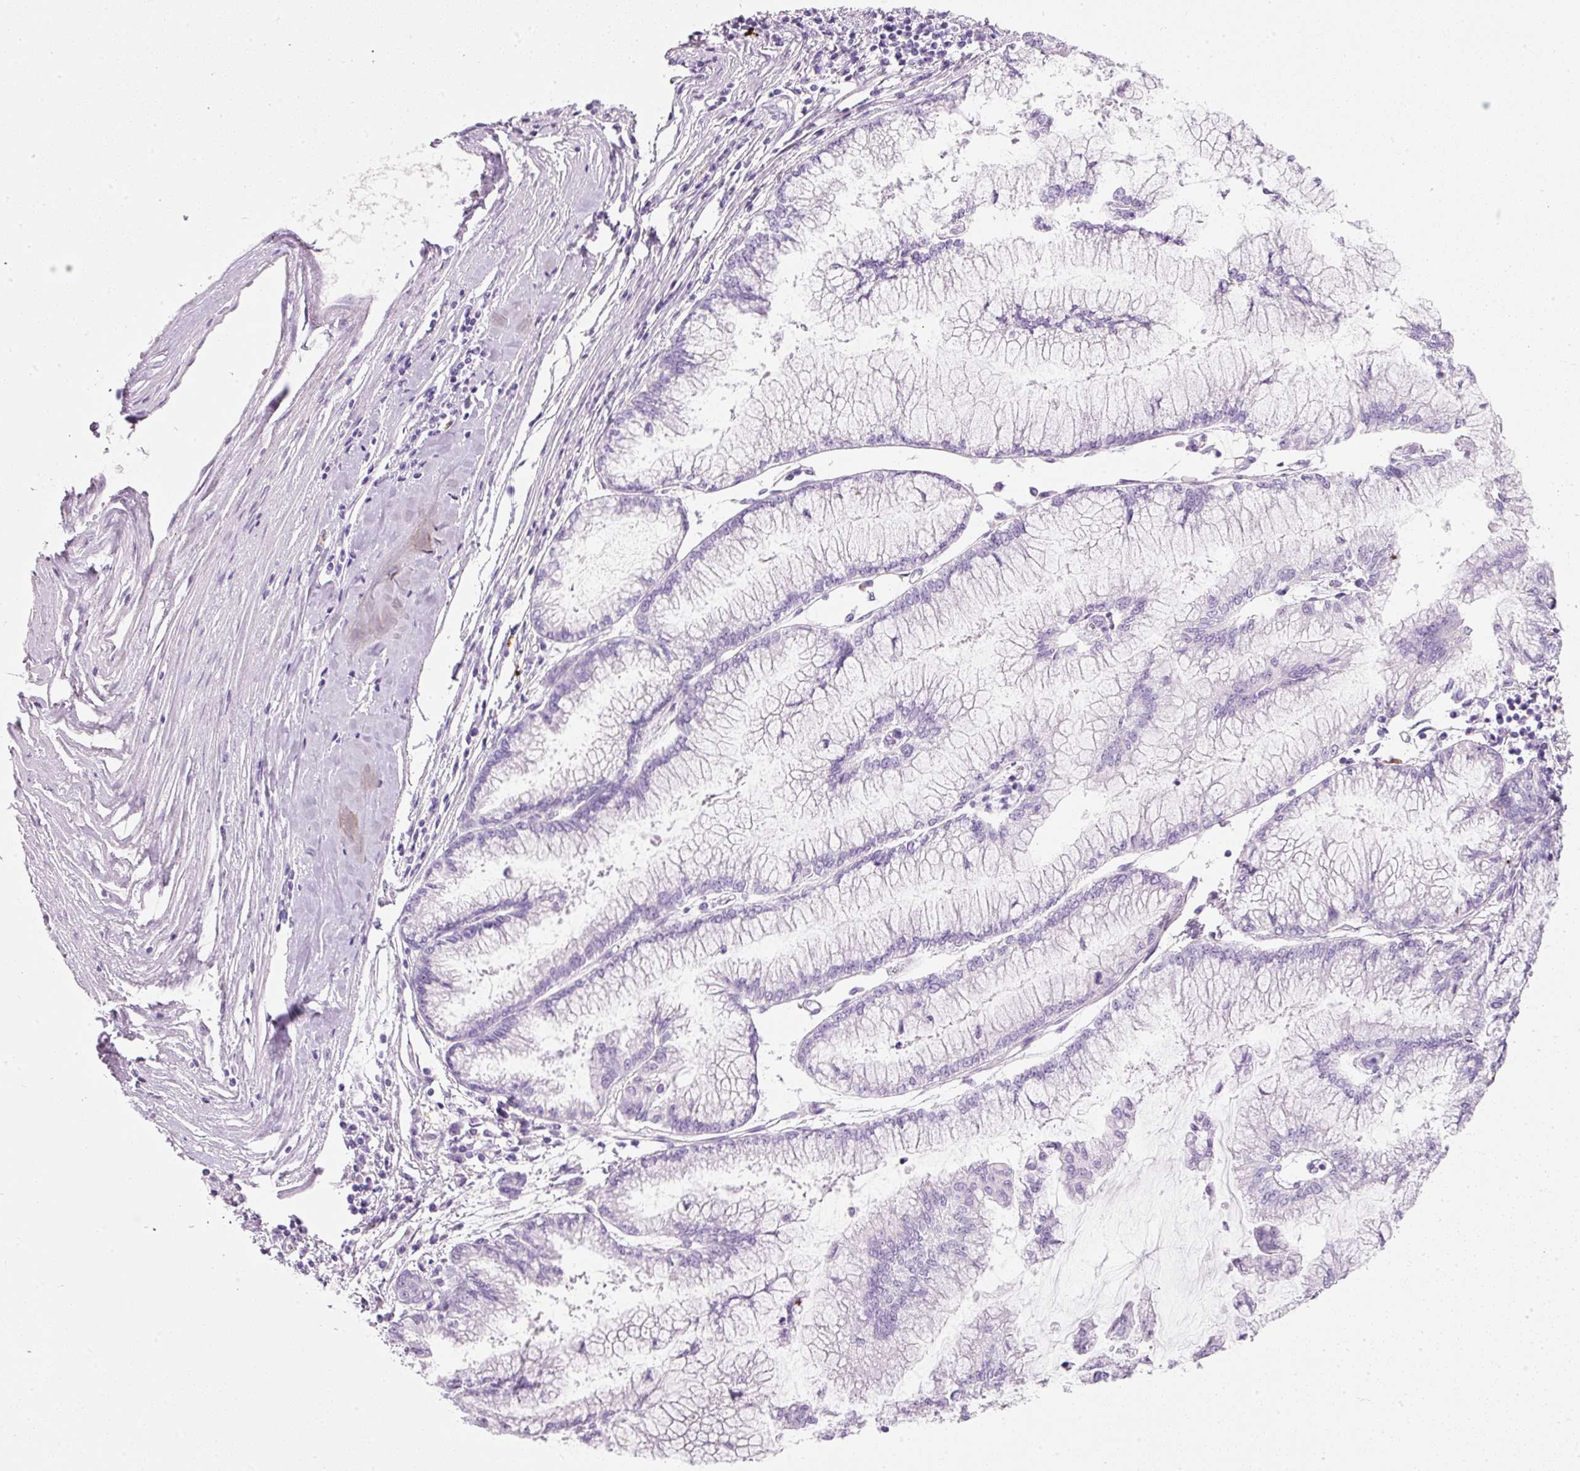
{"staining": {"intensity": "negative", "quantity": "none", "location": "none"}, "tissue": "pancreatic cancer", "cell_type": "Tumor cells", "image_type": "cancer", "snomed": [{"axis": "morphology", "description": "Adenocarcinoma, NOS"}, {"axis": "topography", "description": "Pancreas"}], "caption": "Immunohistochemistry histopathology image of neoplastic tissue: human pancreatic cancer stained with DAB shows no significant protein staining in tumor cells. The staining is performed using DAB (3,3'-diaminobenzidine) brown chromogen with nuclei counter-stained in using hematoxylin.", "gene": "DNM1", "patient": {"sex": "male", "age": 73}}